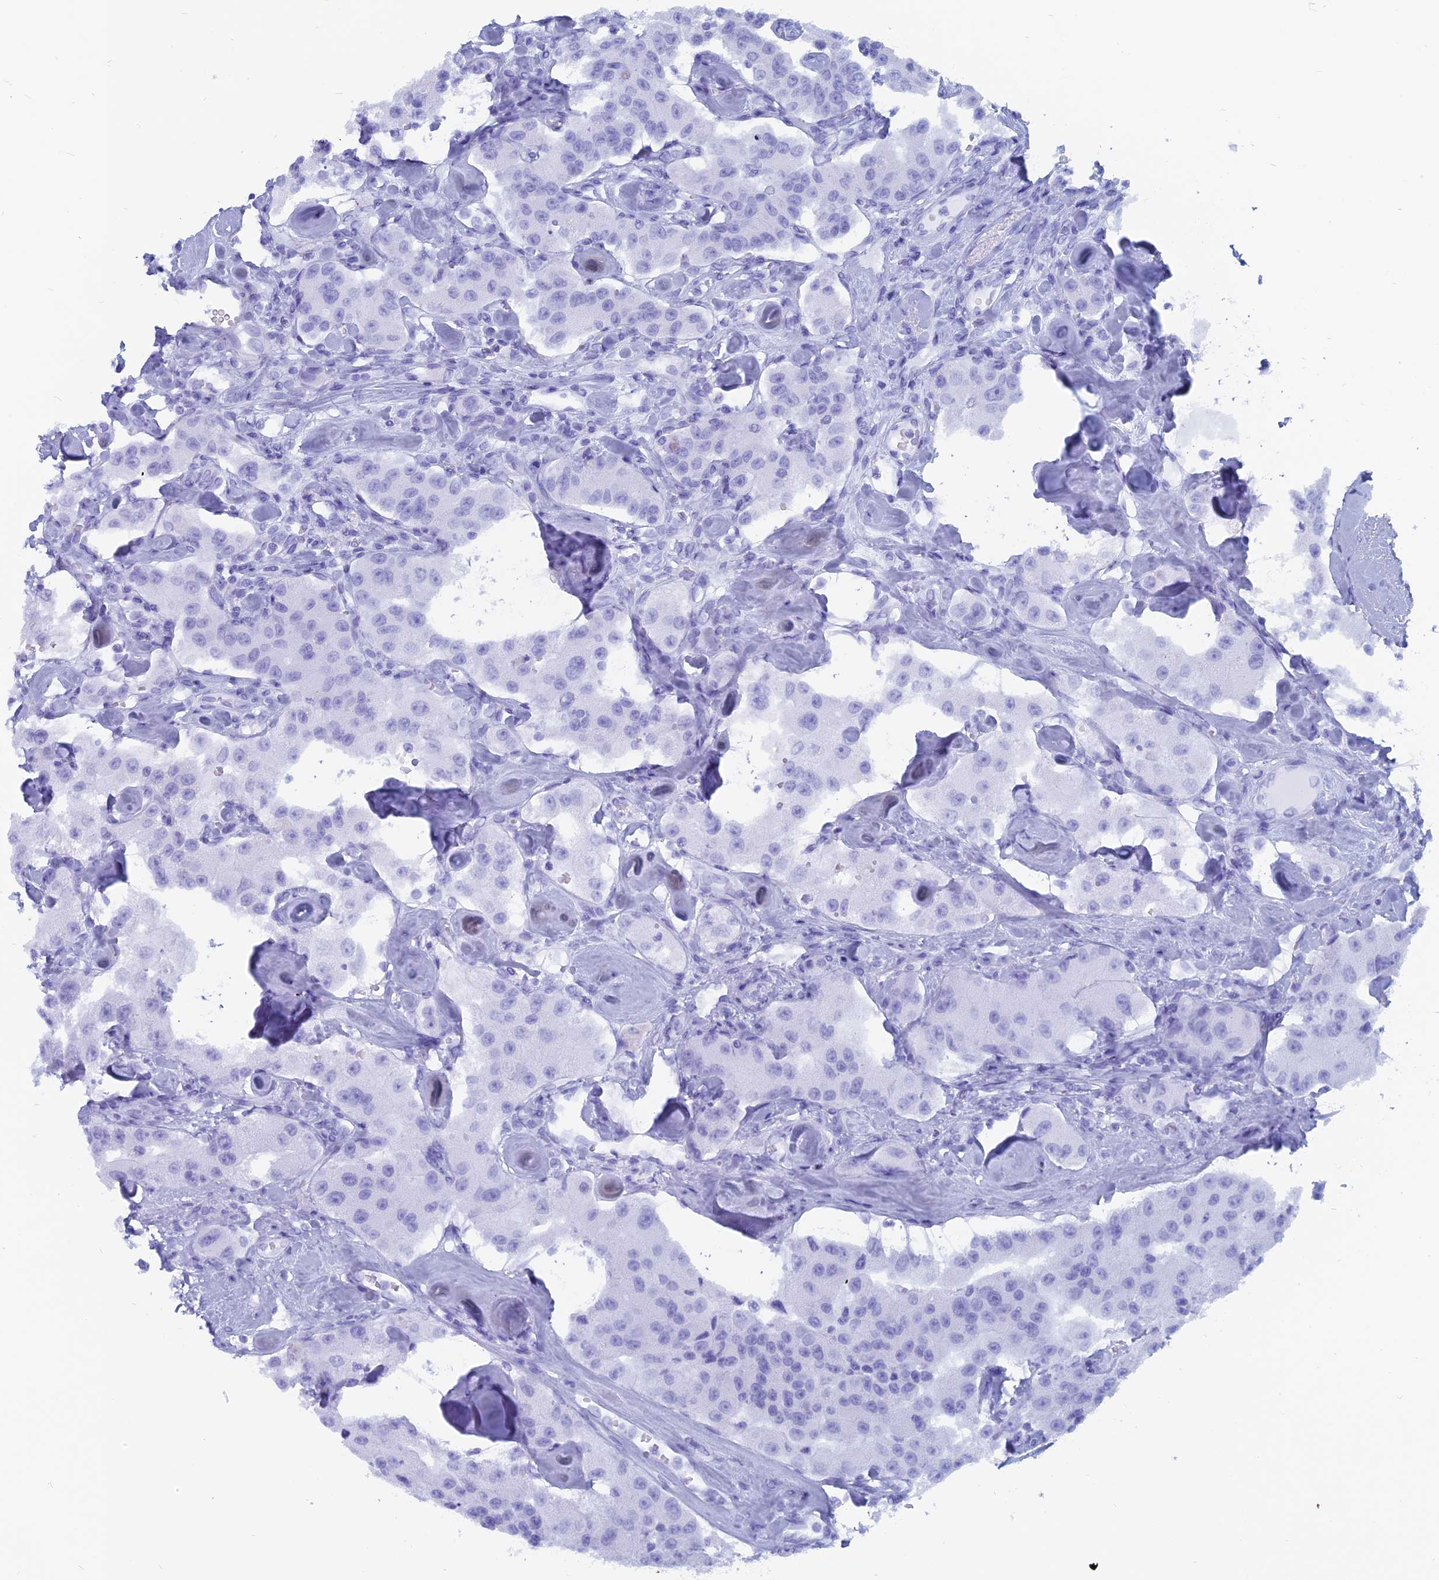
{"staining": {"intensity": "negative", "quantity": "none", "location": "none"}, "tissue": "carcinoid", "cell_type": "Tumor cells", "image_type": "cancer", "snomed": [{"axis": "morphology", "description": "Carcinoid, malignant, NOS"}, {"axis": "topography", "description": "Pancreas"}], "caption": "DAB immunohistochemical staining of malignant carcinoid exhibits no significant staining in tumor cells. (Immunohistochemistry, brightfield microscopy, high magnification).", "gene": "CAPS", "patient": {"sex": "male", "age": 41}}